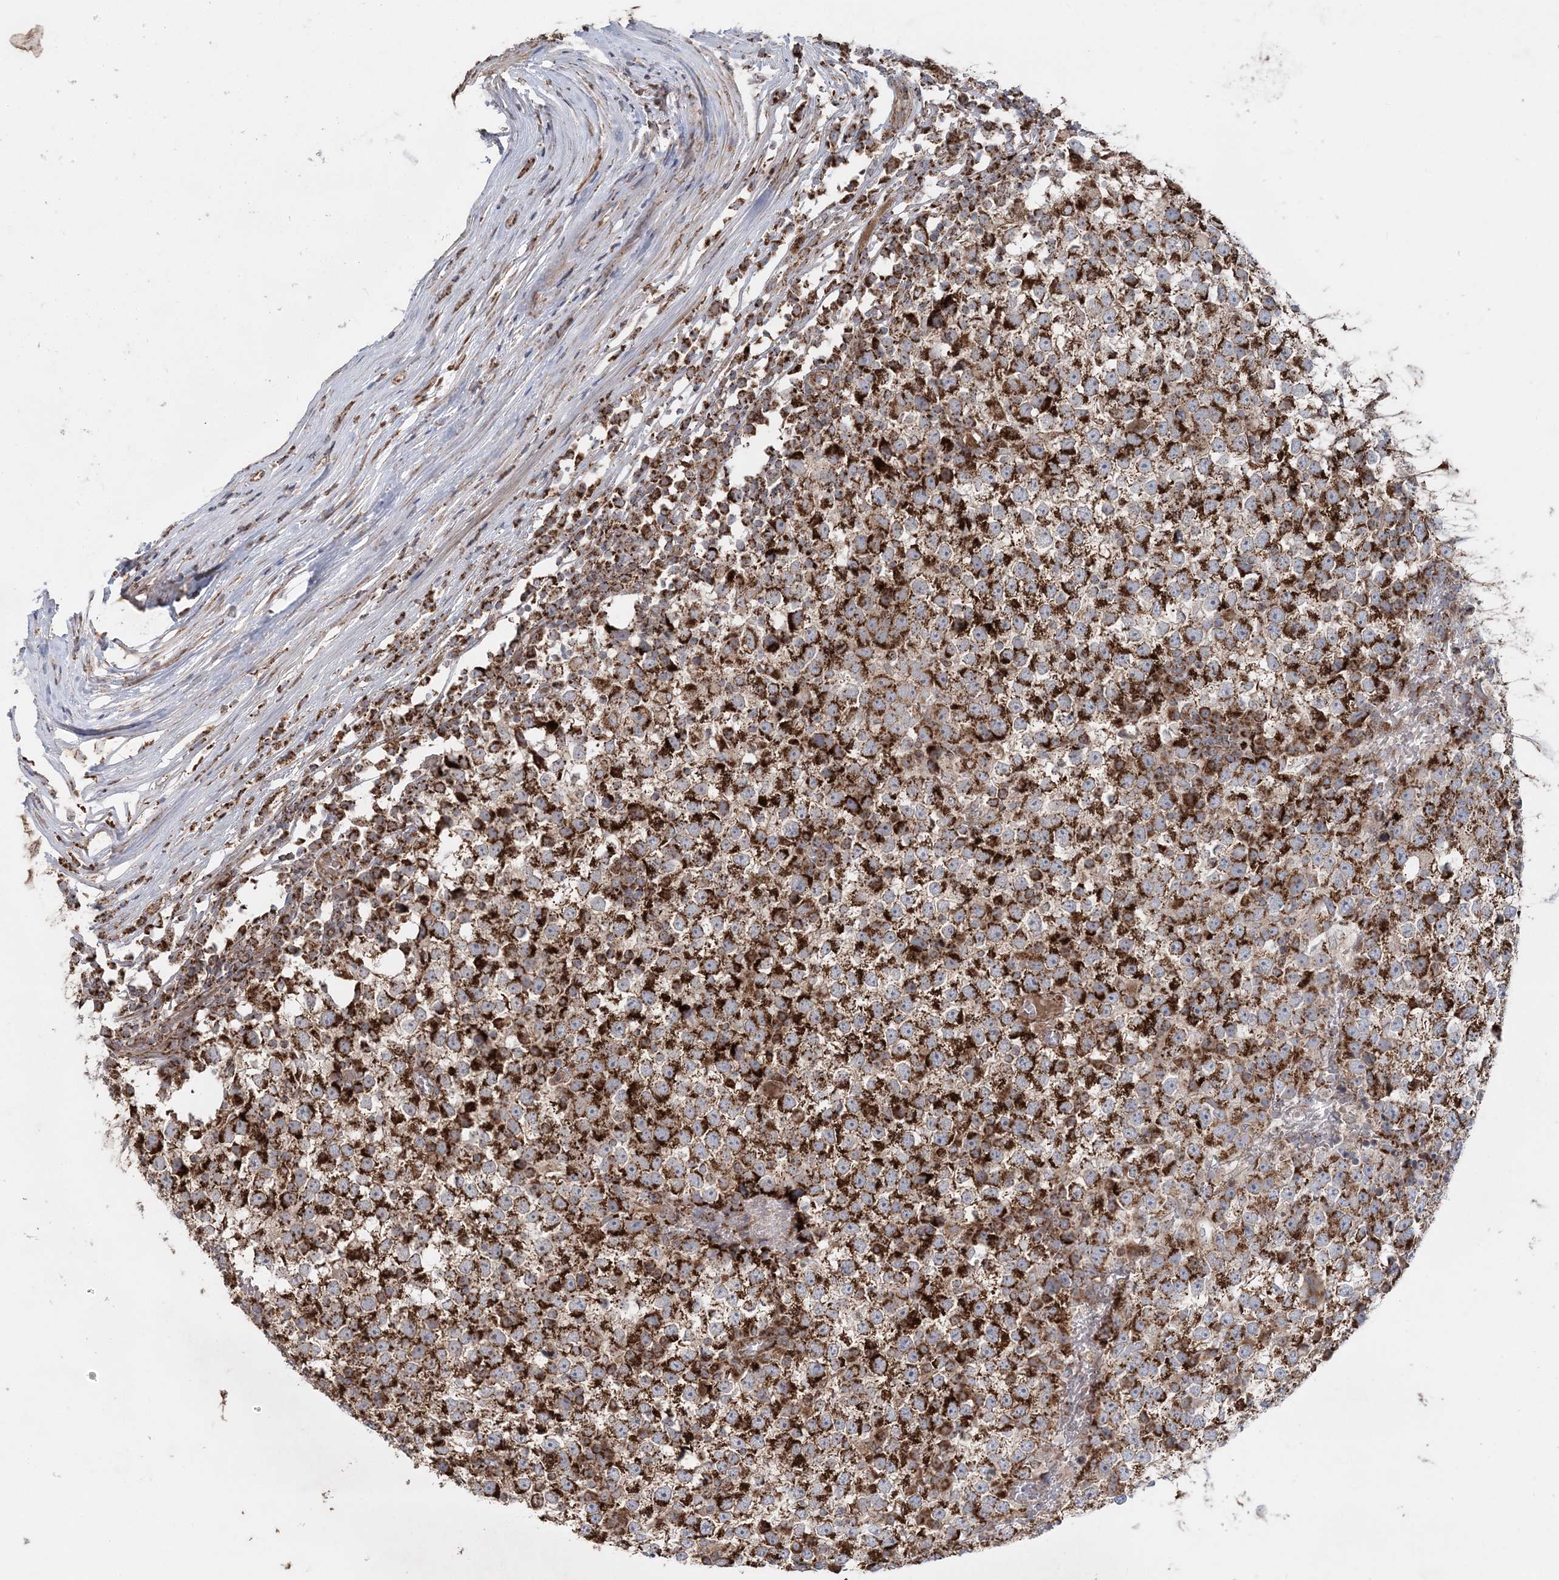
{"staining": {"intensity": "strong", "quantity": ">75%", "location": "cytoplasmic/membranous"}, "tissue": "testis cancer", "cell_type": "Tumor cells", "image_type": "cancer", "snomed": [{"axis": "morphology", "description": "Seminoma, NOS"}, {"axis": "topography", "description": "Testis"}], "caption": "A high-resolution image shows immunohistochemistry (IHC) staining of testis seminoma, which displays strong cytoplasmic/membranous positivity in approximately >75% of tumor cells.", "gene": "LRPPRC", "patient": {"sex": "male", "age": 65}}